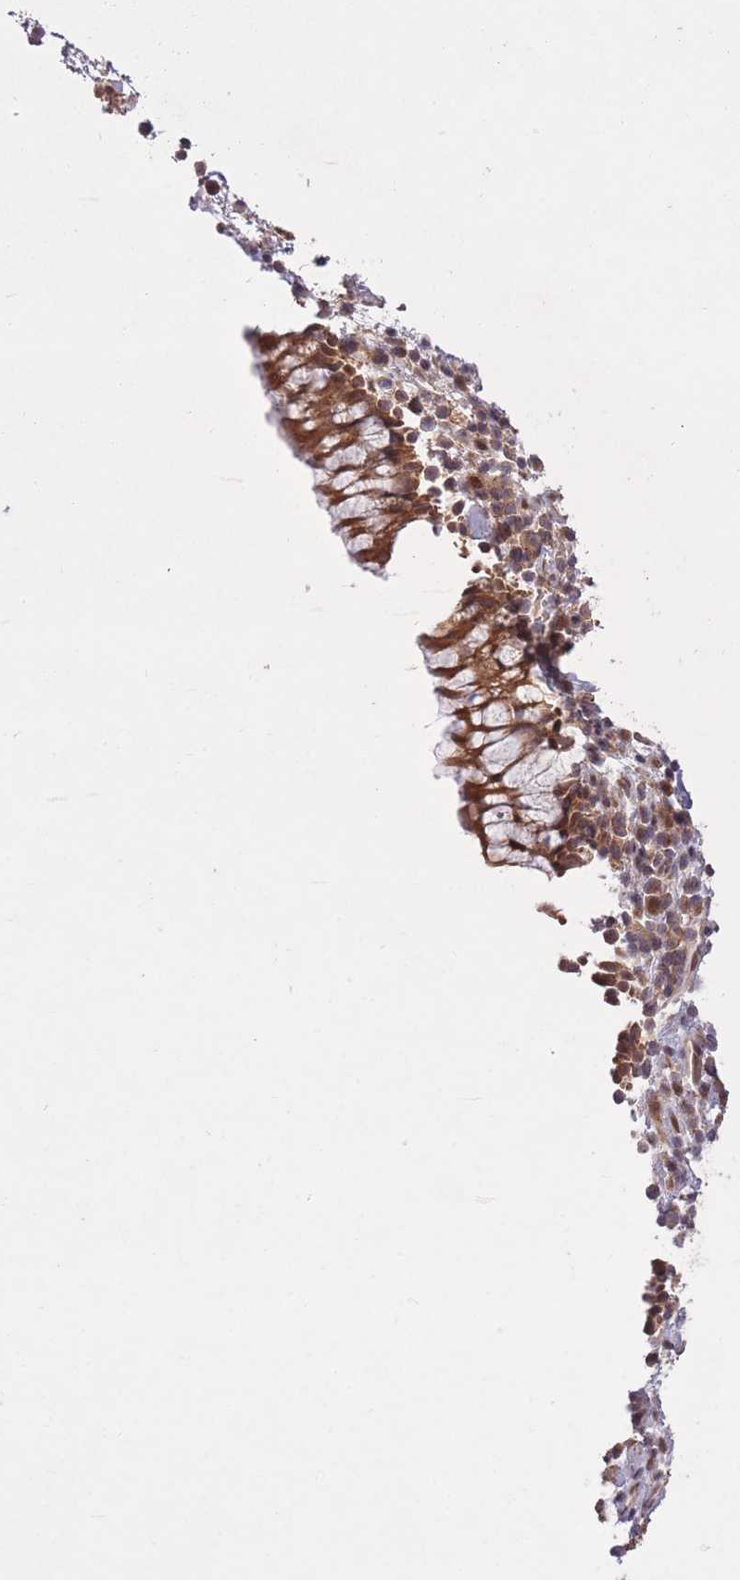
{"staining": {"intensity": "moderate", "quantity": ">75%", "location": "cytoplasmic/membranous,nuclear"}, "tissue": "nasopharynx", "cell_type": "Respiratory epithelial cells", "image_type": "normal", "snomed": [{"axis": "morphology", "description": "Normal tissue, NOS"}, {"axis": "topography", "description": "Nasopharynx"}], "caption": "An immunohistochemistry photomicrograph of benign tissue is shown. Protein staining in brown labels moderate cytoplasmic/membranous,nuclear positivity in nasopharynx within respiratory epithelial cells. The staining was performed using DAB, with brown indicating positive protein expression. Nuclei are stained blue with hematoxylin.", "gene": "ZNF391", "patient": {"sex": "male", "age": 63}}